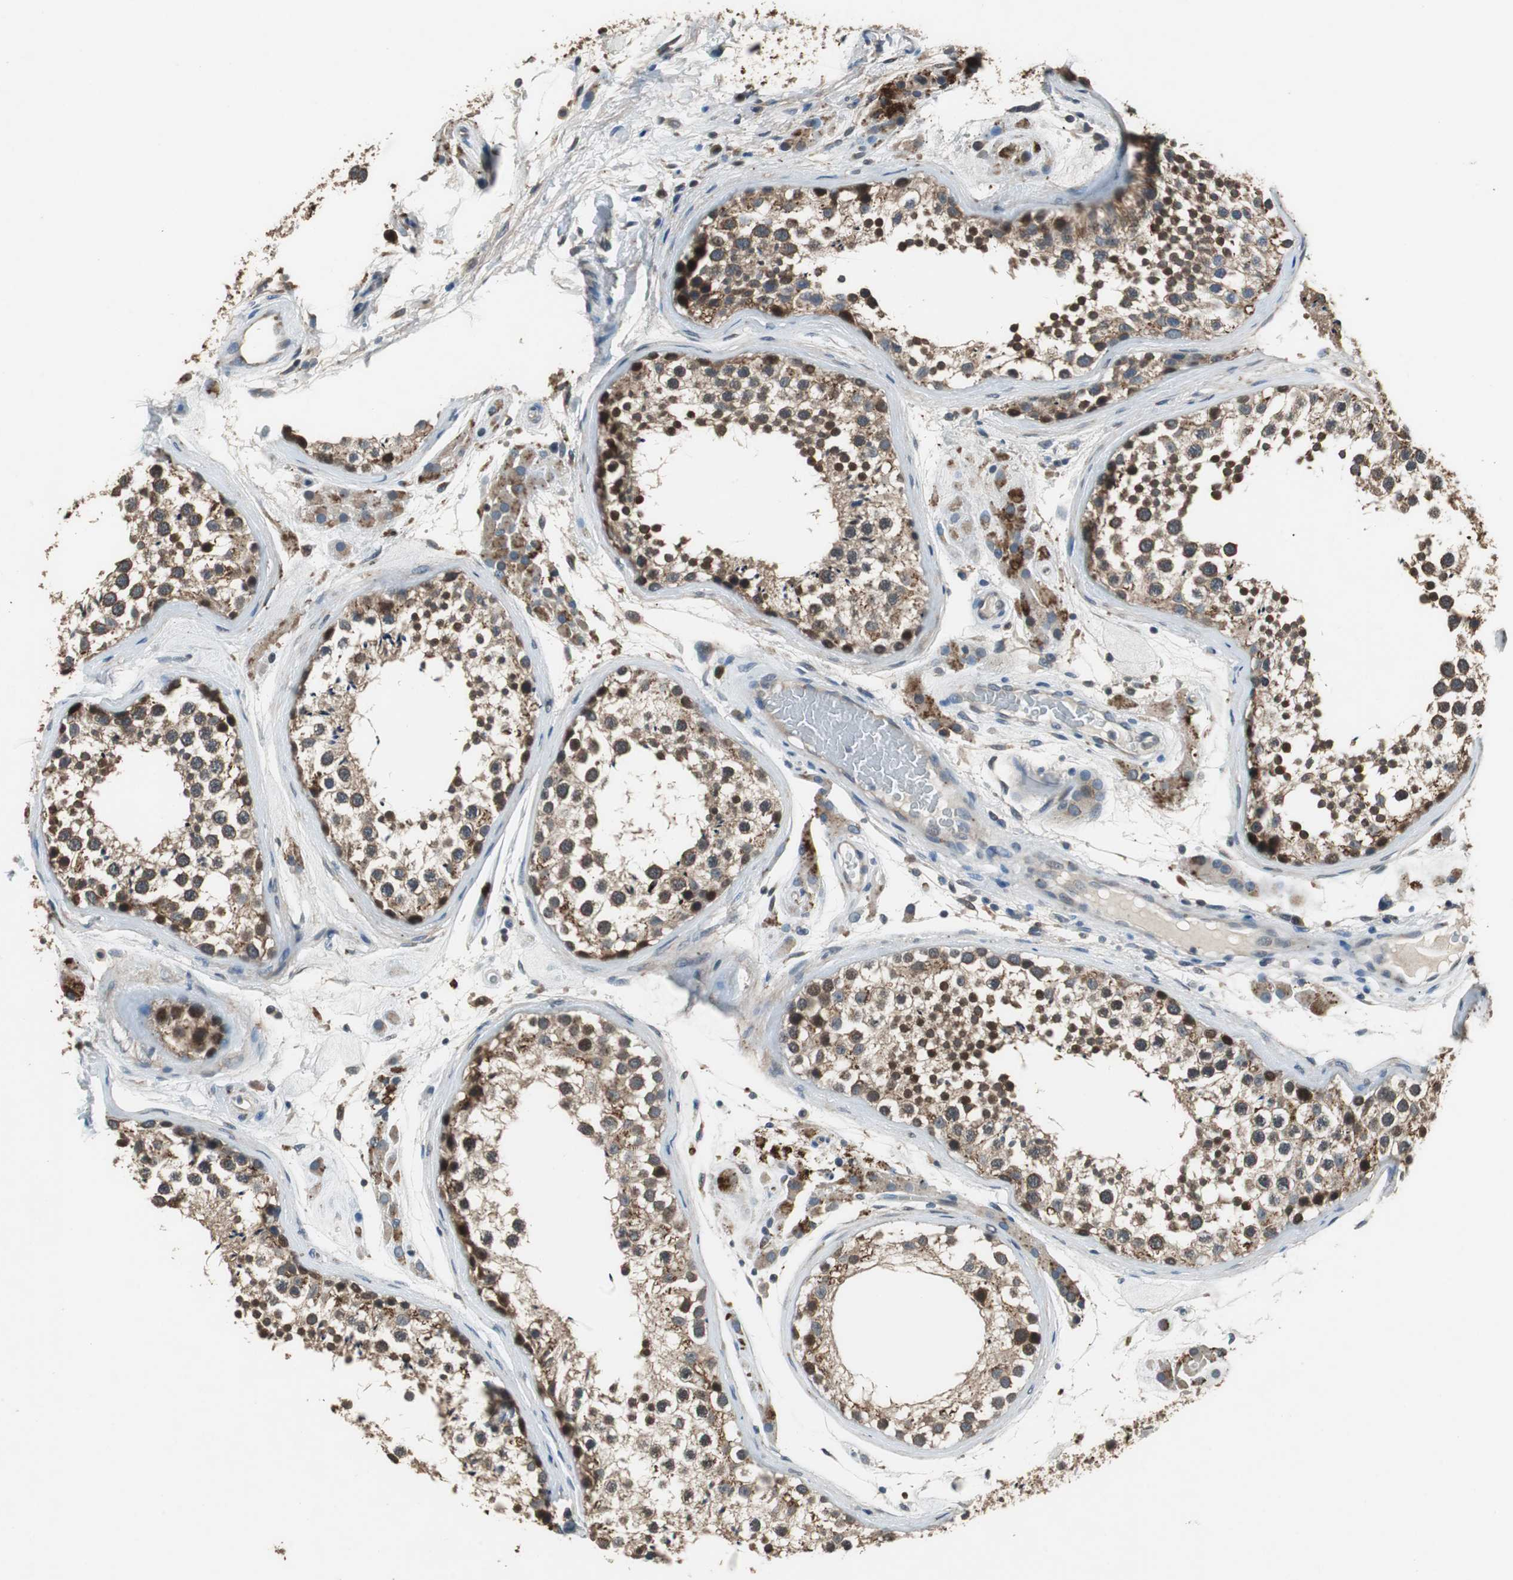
{"staining": {"intensity": "moderate", "quantity": "25%-75%", "location": "cytoplasmic/membranous"}, "tissue": "testis", "cell_type": "Cells in seminiferous ducts", "image_type": "normal", "snomed": [{"axis": "morphology", "description": "Normal tissue, NOS"}, {"axis": "topography", "description": "Testis"}], "caption": "DAB (3,3'-diaminobenzidine) immunohistochemical staining of normal human testis reveals moderate cytoplasmic/membranous protein staining in about 25%-75% of cells in seminiferous ducts.", "gene": "PI4KB", "patient": {"sex": "male", "age": 46}}